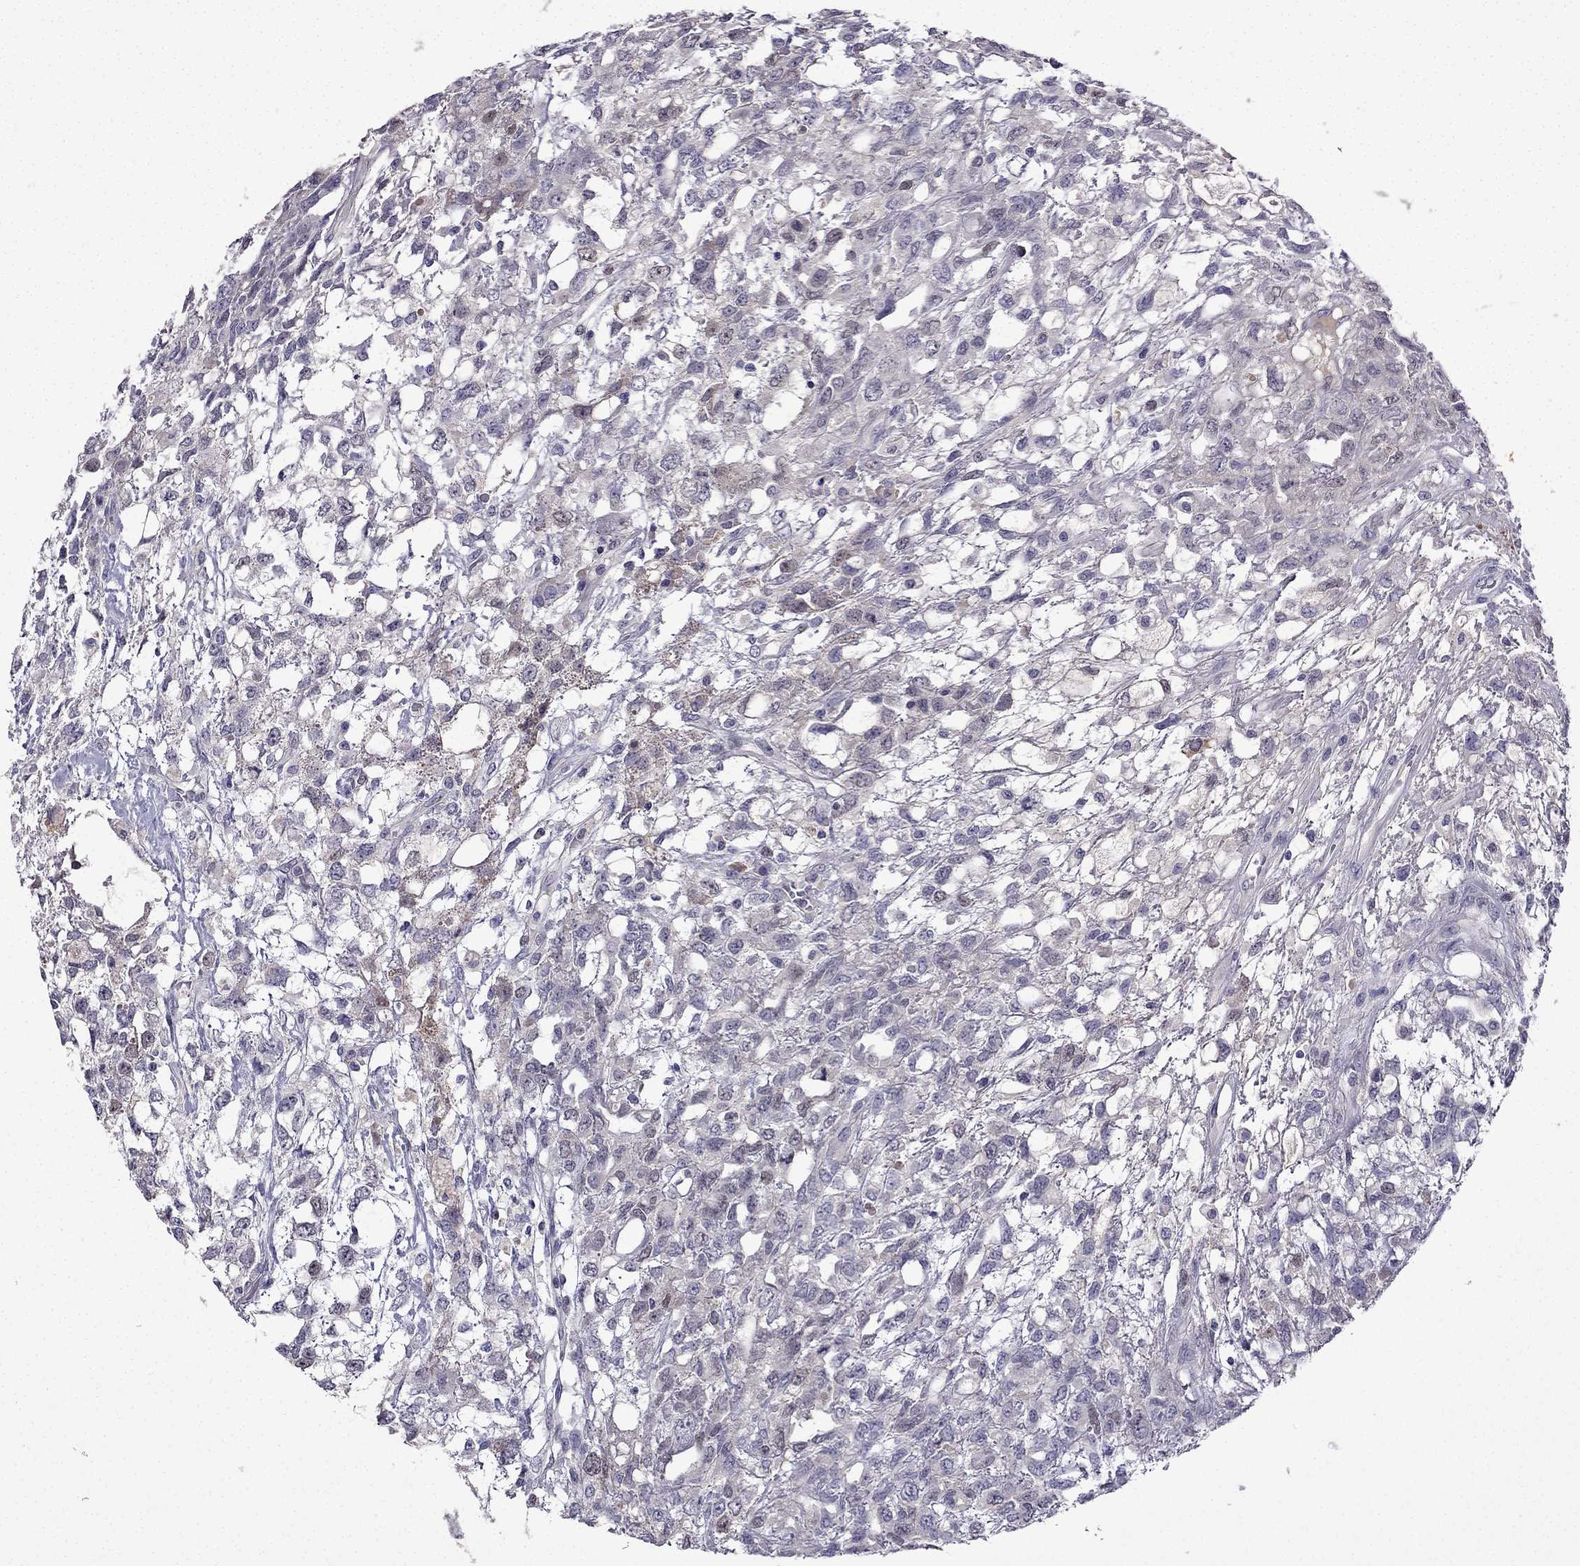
{"staining": {"intensity": "negative", "quantity": "none", "location": "none"}, "tissue": "testis cancer", "cell_type": "Tumor cells", "image_type": "cancer", "snomed": [{"axis": "morphology", "description": "Seminoma, NOS"}, {"axis": "topography", "description": "Testis"}], "caption": "Protein analysis of seminoma (testis) displays no significant staining in tumor cells.", "gene": "UHRF1", "patient": {"sex": "male", "age": 52}}